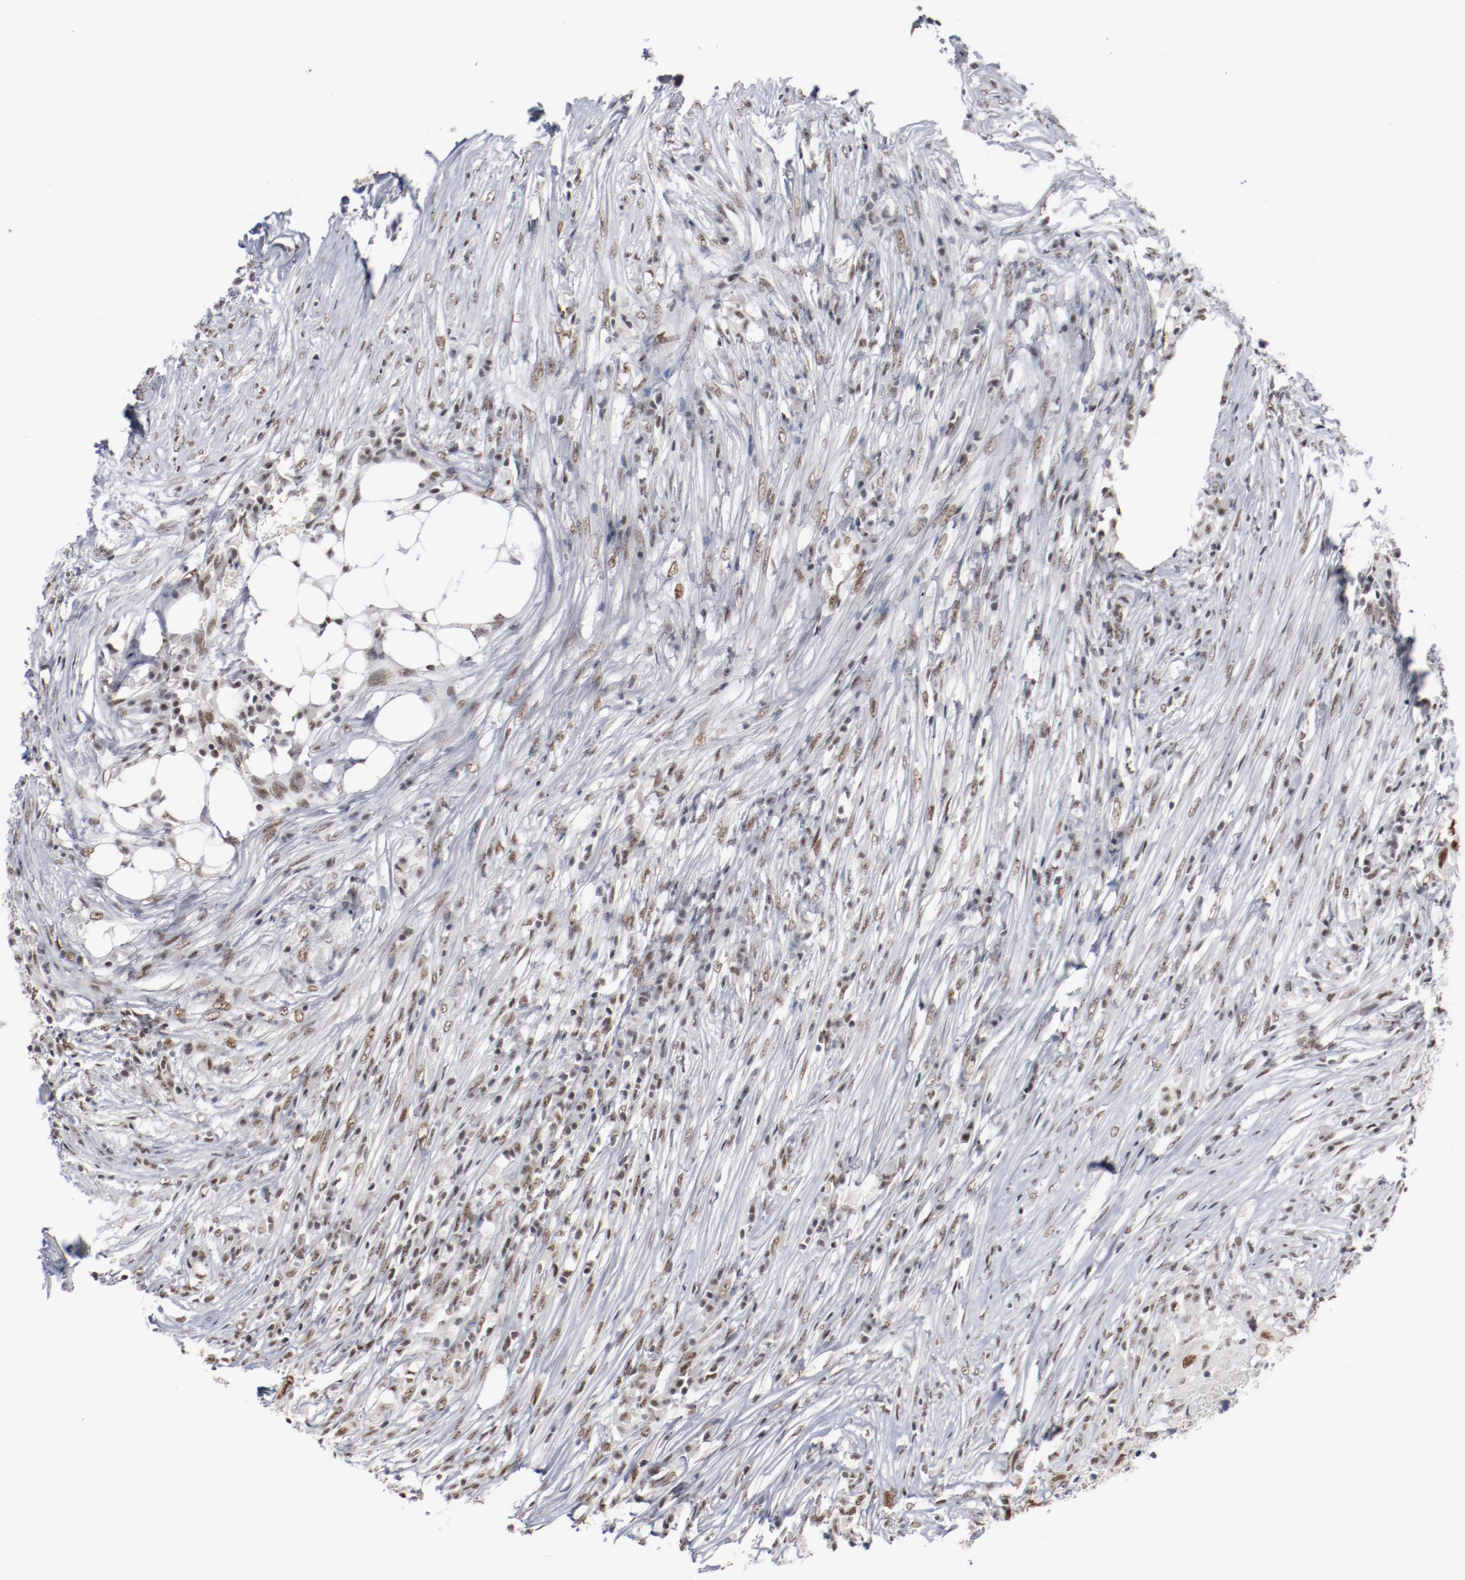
{"staining": {"intensity": "moderate", "quantity": ">75%", "location": "nuclear"}, "tissue": "colorectal cancer", "cell_type": "Tumor cells", "image_type": "cancer", "snomed": [{"axis": "morphology", "description": "Adenocarcinoma, NOS"}, {"axis": "topography", "description": "Colon"}], "caption": "Human colorectal cancer (adenocarcinoma) stained for a protein (brown) reveals moderate nuclear positive positivity in approximately >75% of tumor cells.", "gene": "BUB3", "patient": {"sex": "male", "age": 71}}